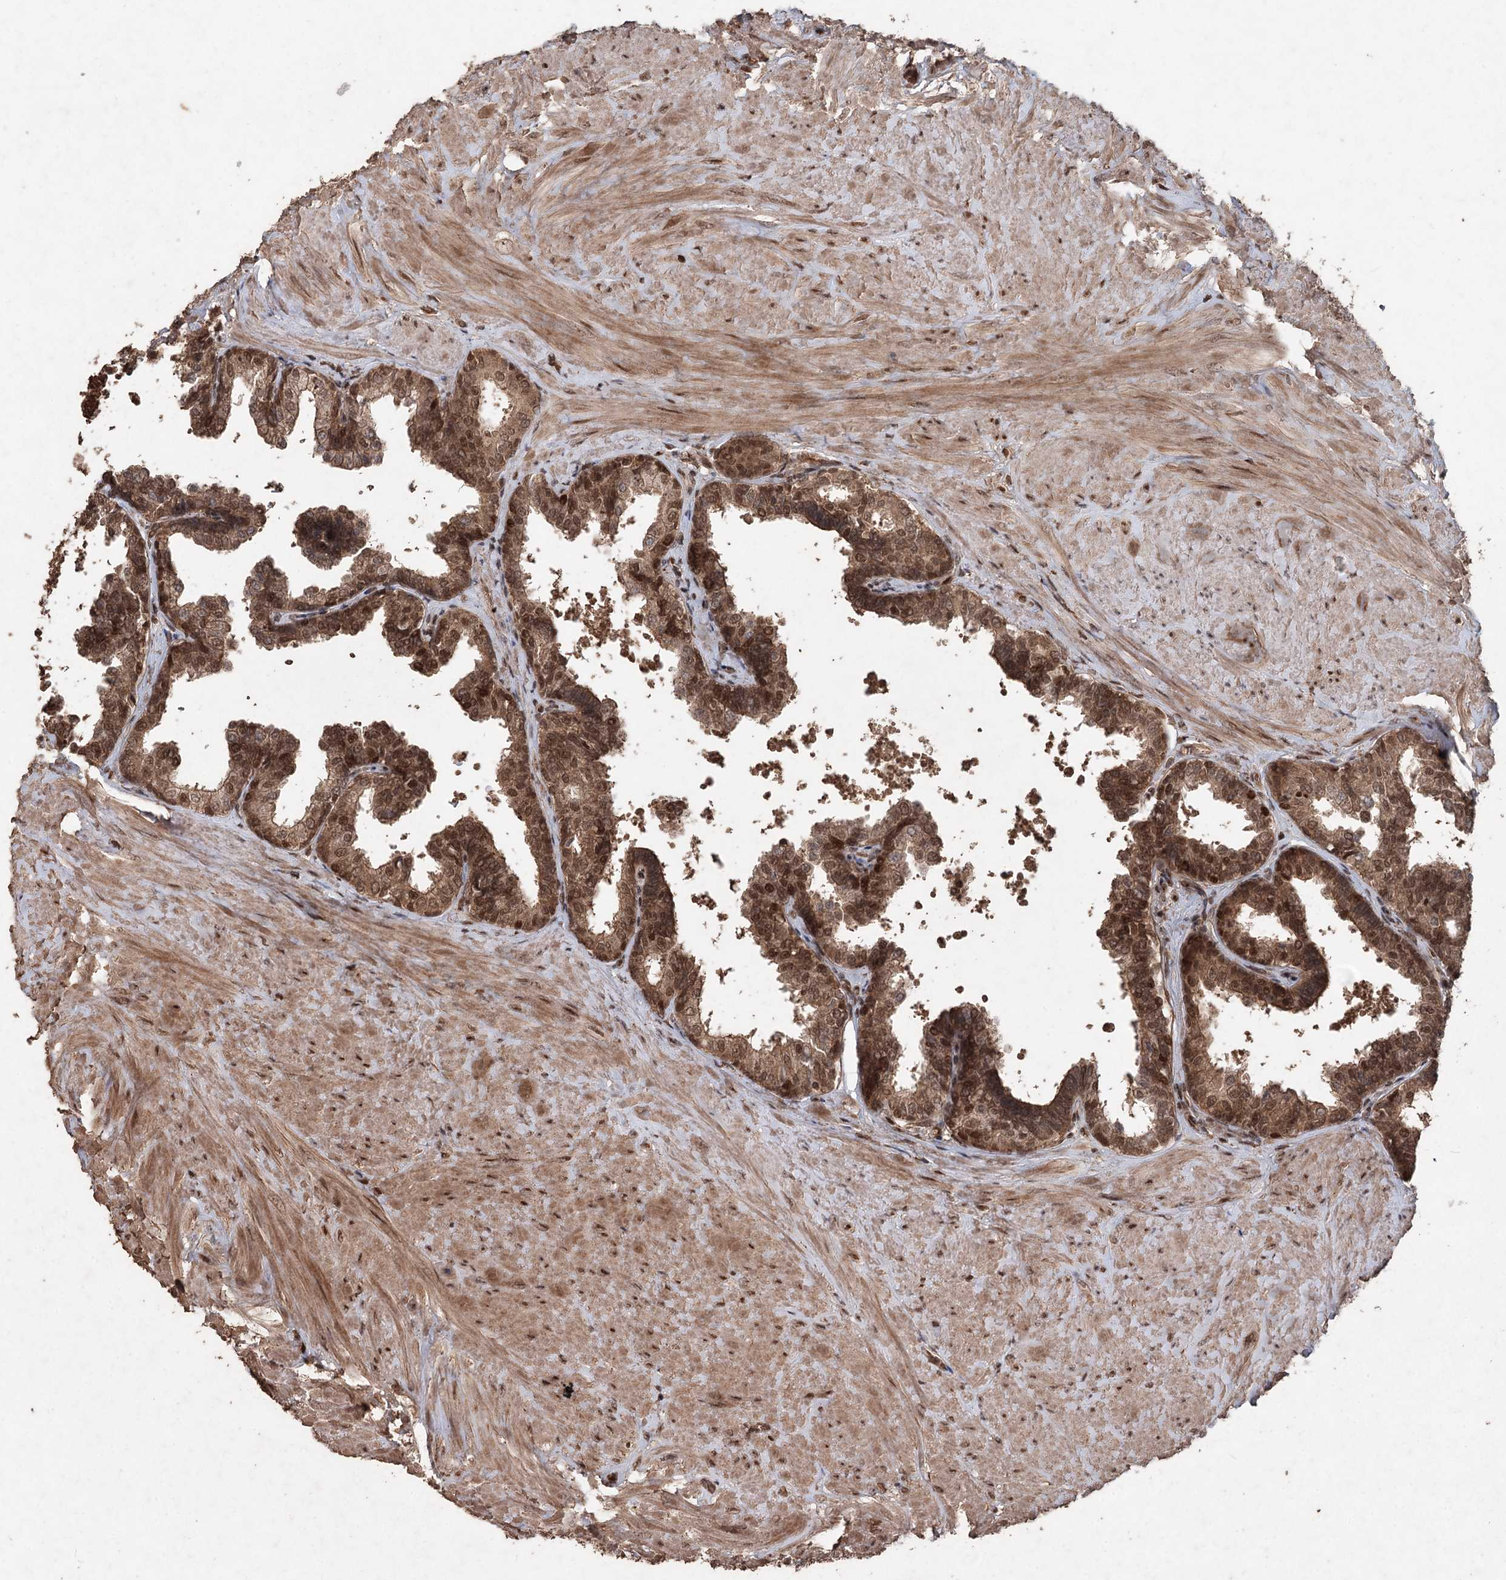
{"staining": {"intensity": "strong", "quantity": ">75%", "location": "cytoplasmic/membranous,nuclear"}, "tissue": "prostate", "cell_type": "Glandular cells", "image_type": "normal", "snomed": [{"axis": "morphology", "description": "Normal tissue, NOS"}, {"axis": "topography", "description": "Prostate"}], "caption": "Prostate stained for a protein reveals strong cytoplasmic/membranous,nuclear positivity in glandular cells. (DAB (3,3'-diaminobenzidine) IHC with brightfield microscopy, high magnification).", "gene": "FBXO7", "patient": {"sex": "male", "age": 48}}